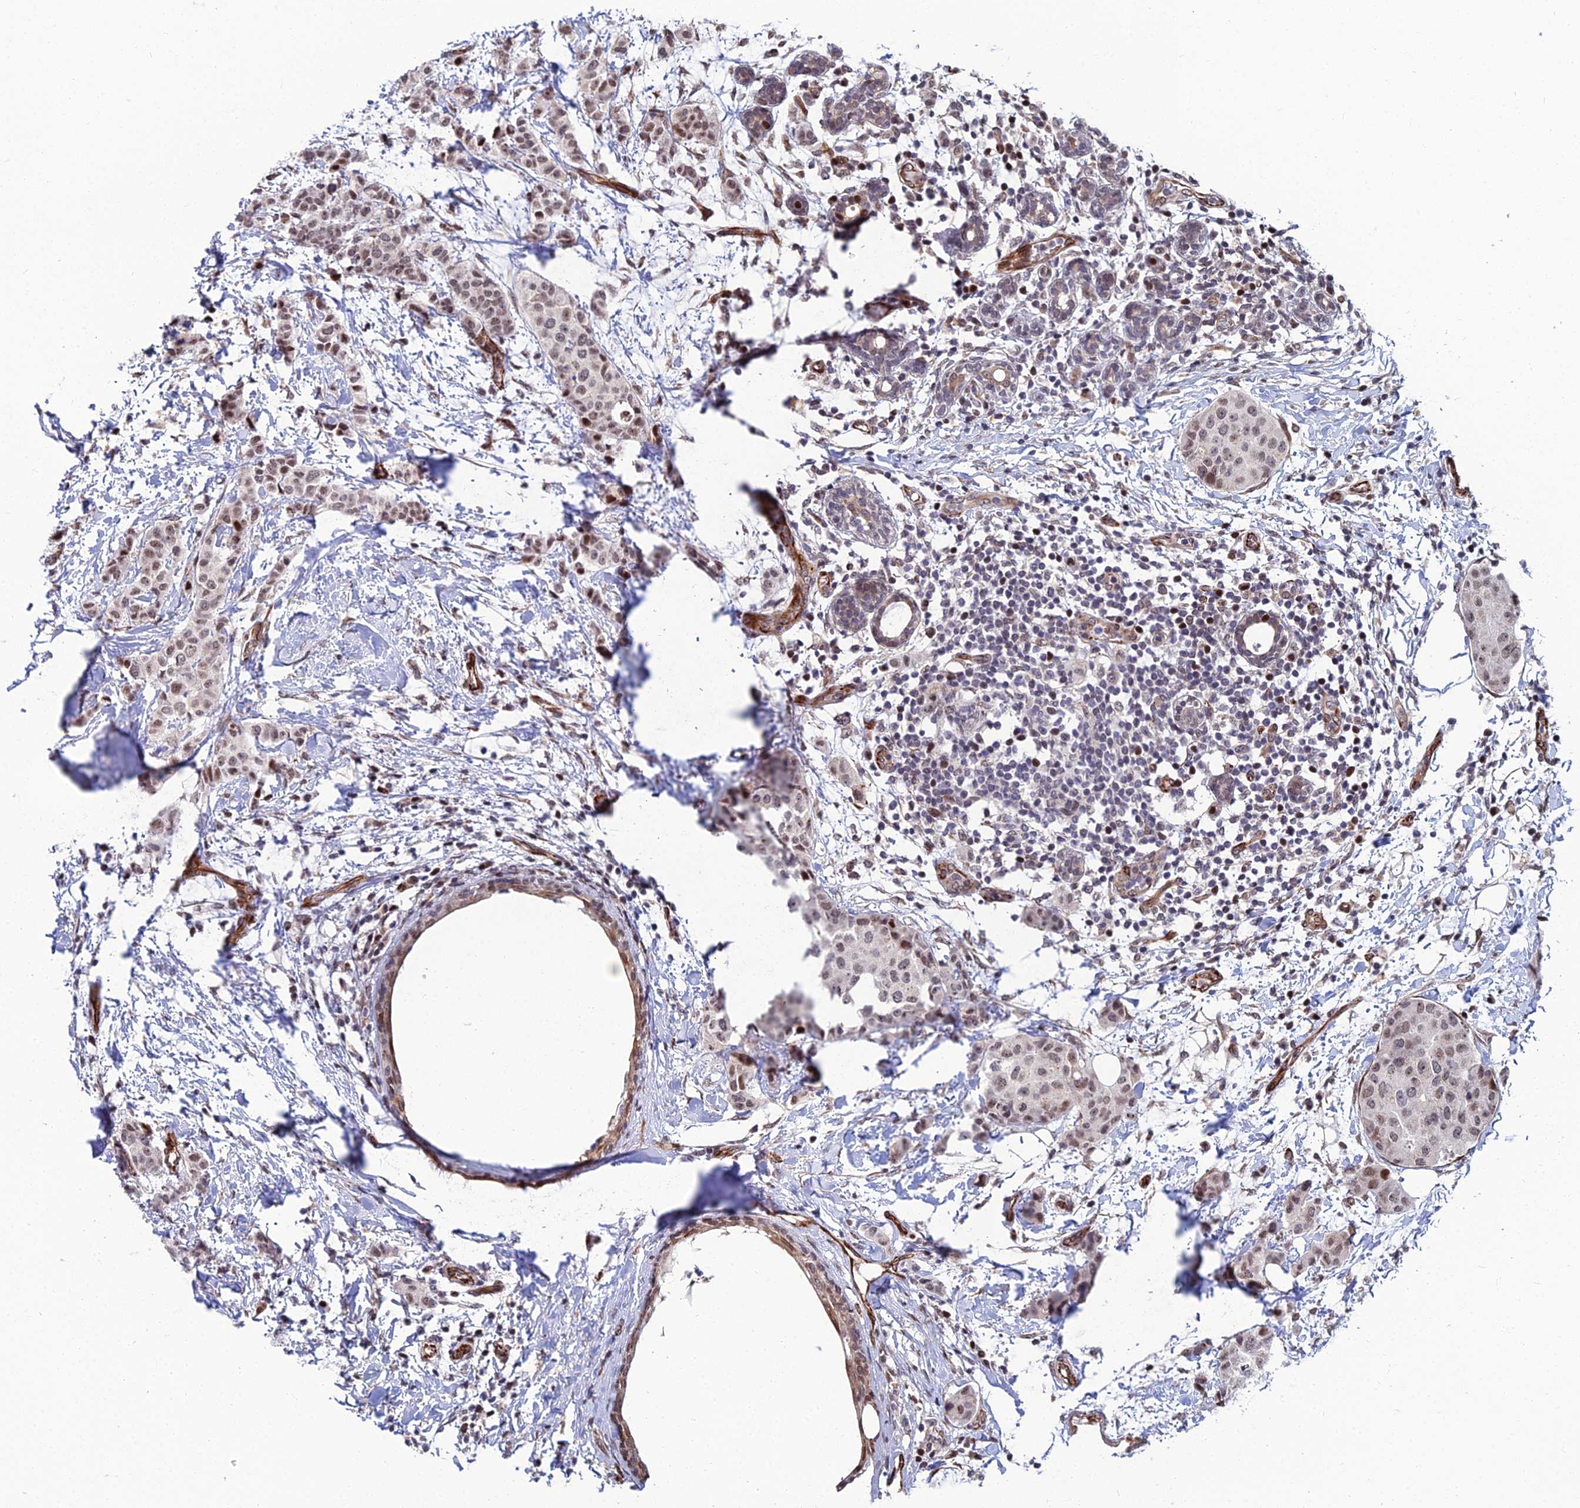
{"staining": {"intensity": "weak", "quantity": ">75%", "location": "nuclear"}, "tissue": "breast cancer", "cell_type": "Tumor cells", "image_type": "cancer", "snomed": [{"axis": "morphology", "description": "Duct carcinoma"}, {"axis": "topography", "description": "Breast"}], "caption": "IHC photomicrograph of human breast invasive ductal carcinoma stained for a protein (brown), which exhibits low levels of weak nuclear expression in about >75% of tumor cells.", "gene": "ZNF668", "patient": {"sex": "female", "age": 40}}